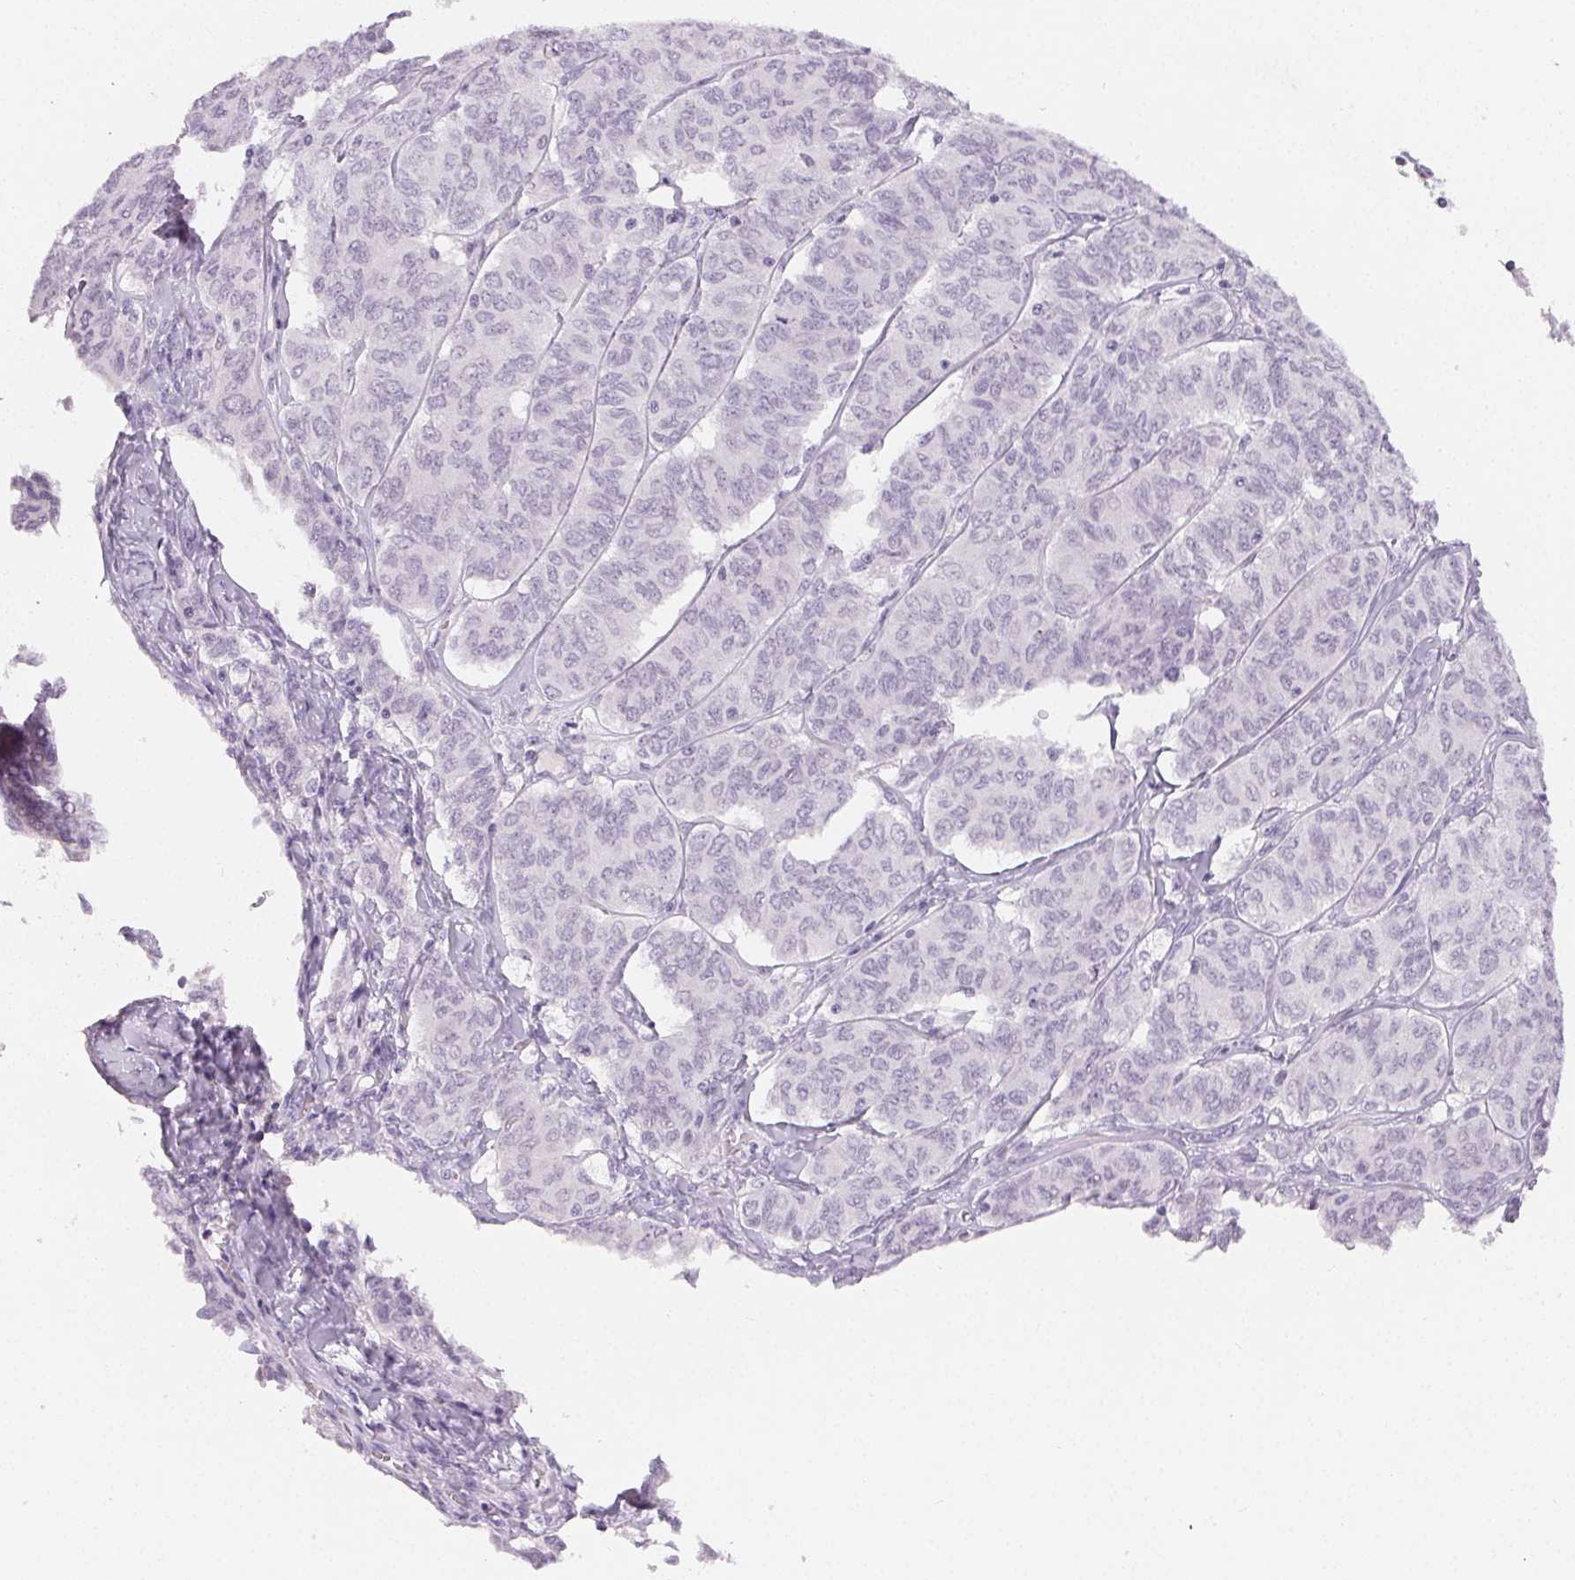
{"staining": {"intensity": "negative", "quantity": "none", "location": "none"}, "tissue": "ovarian cancer", "cell_type": "Tumor cells", "image_type": "cancer", "snomed": [{"axis": "morphology", "description": "Carcinoma, endometroid"}, {"axis": "topography", "description": "Ovary"}], "caption": "Tumor cells show no significant protein positivity in ovarian cancer (endometroid carcinoma). (Brightfield microscopy of DAB immunohistochemistry at high magnification).", "gene": "MIOX", "patient": {"sex": "female", "age": 80}}